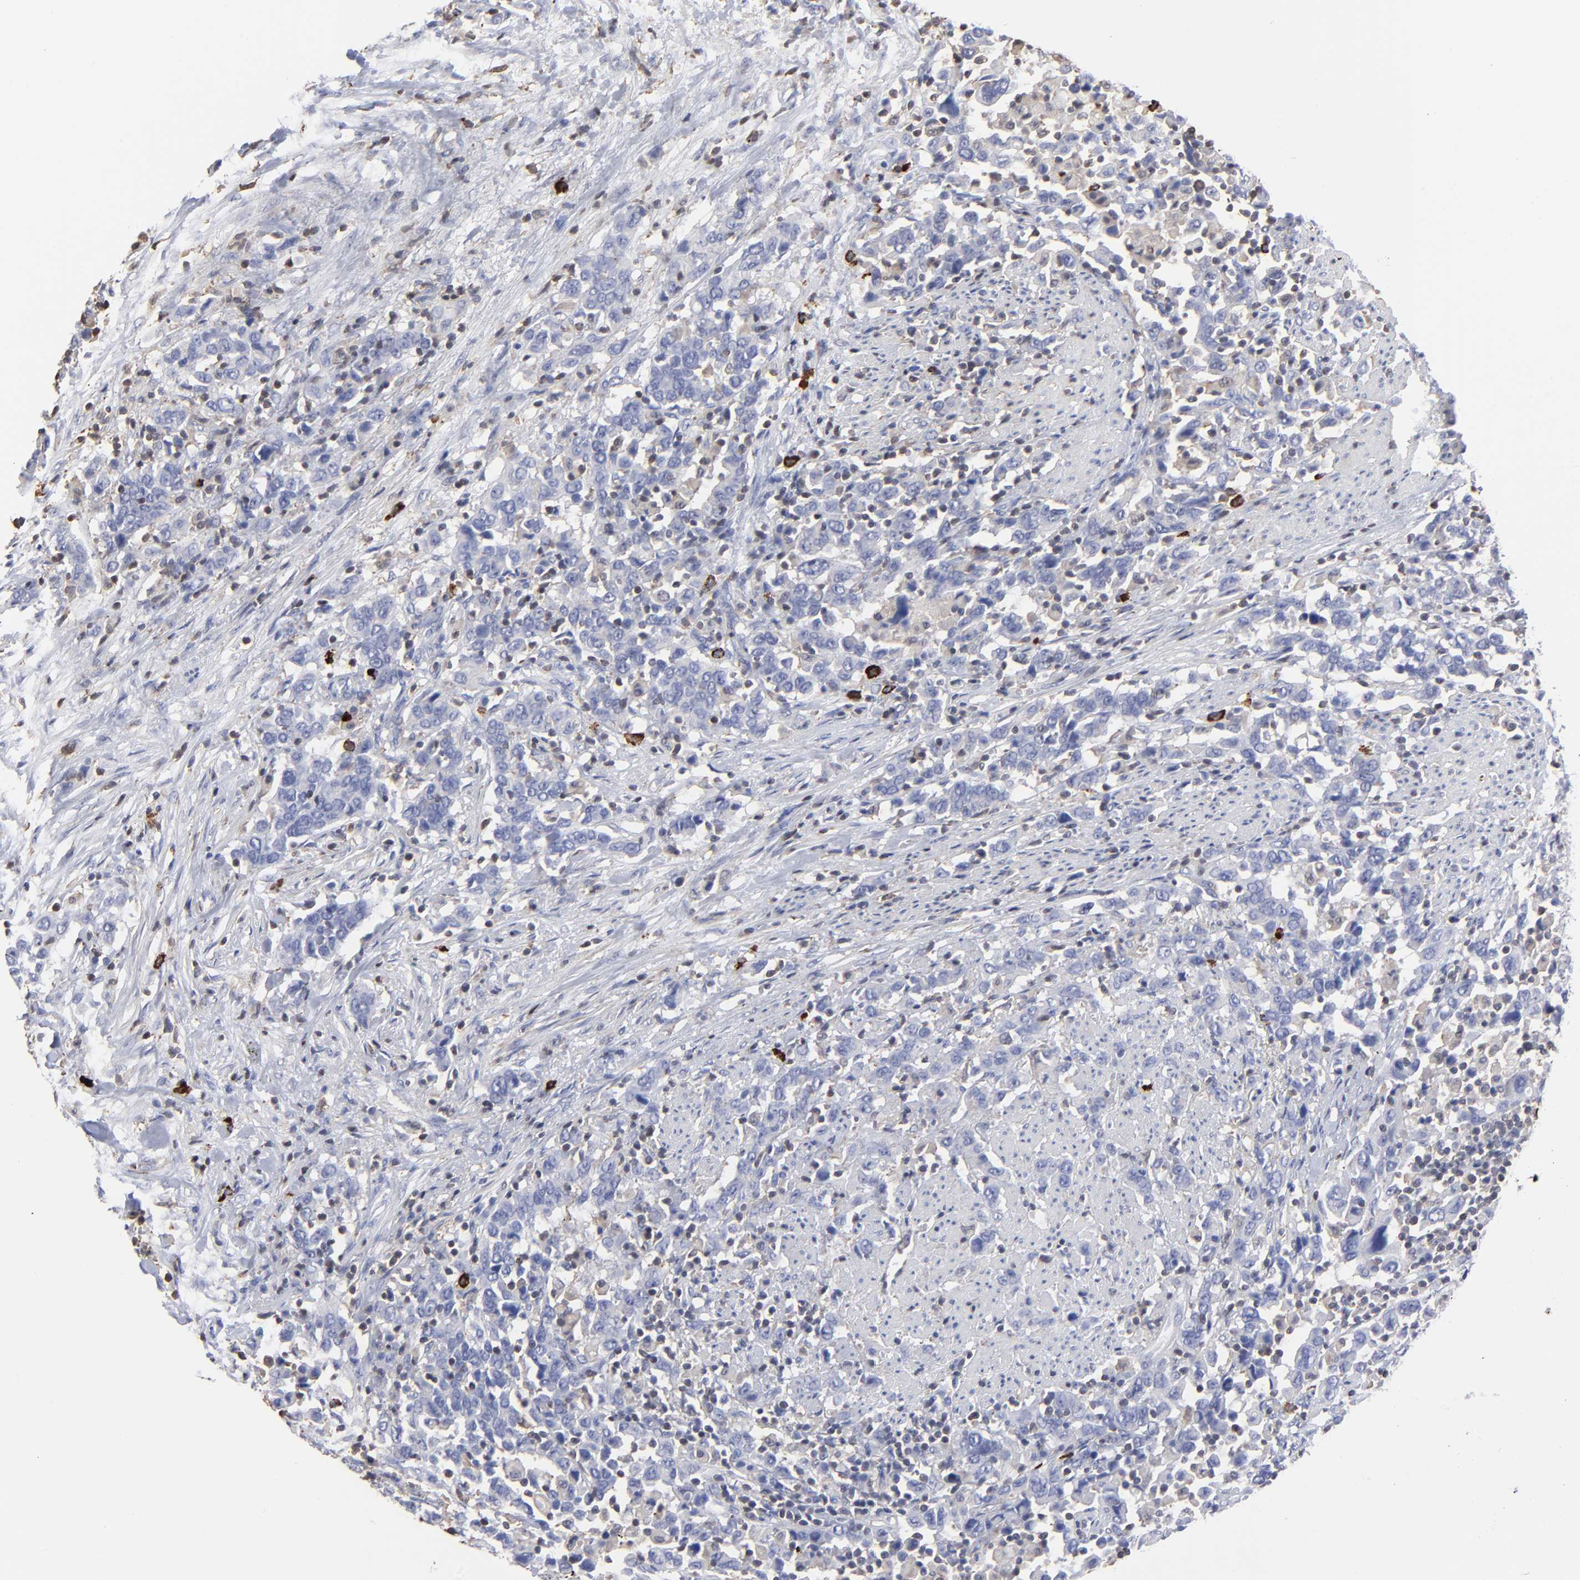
{"staining": {"intensity": "negative", "quantity": "none", "location": "none"}, "tissue": "urothelial cancer", "cell_type": "Tumor cells", "image_type": "cancer", "snomed": [{"axis": "morphology", "description": "Urothelial carcinoma, High grade"}, {"axis": "topography", "description": "Urinary bladder"}], "caption": "Immunohistochemistry (IHC) of human urothelial carcinoma (high-grade) demonstrates no positivity in tumor cells.", "gene": "TBXT", "patient": {"sex": "male", "age": 61}}